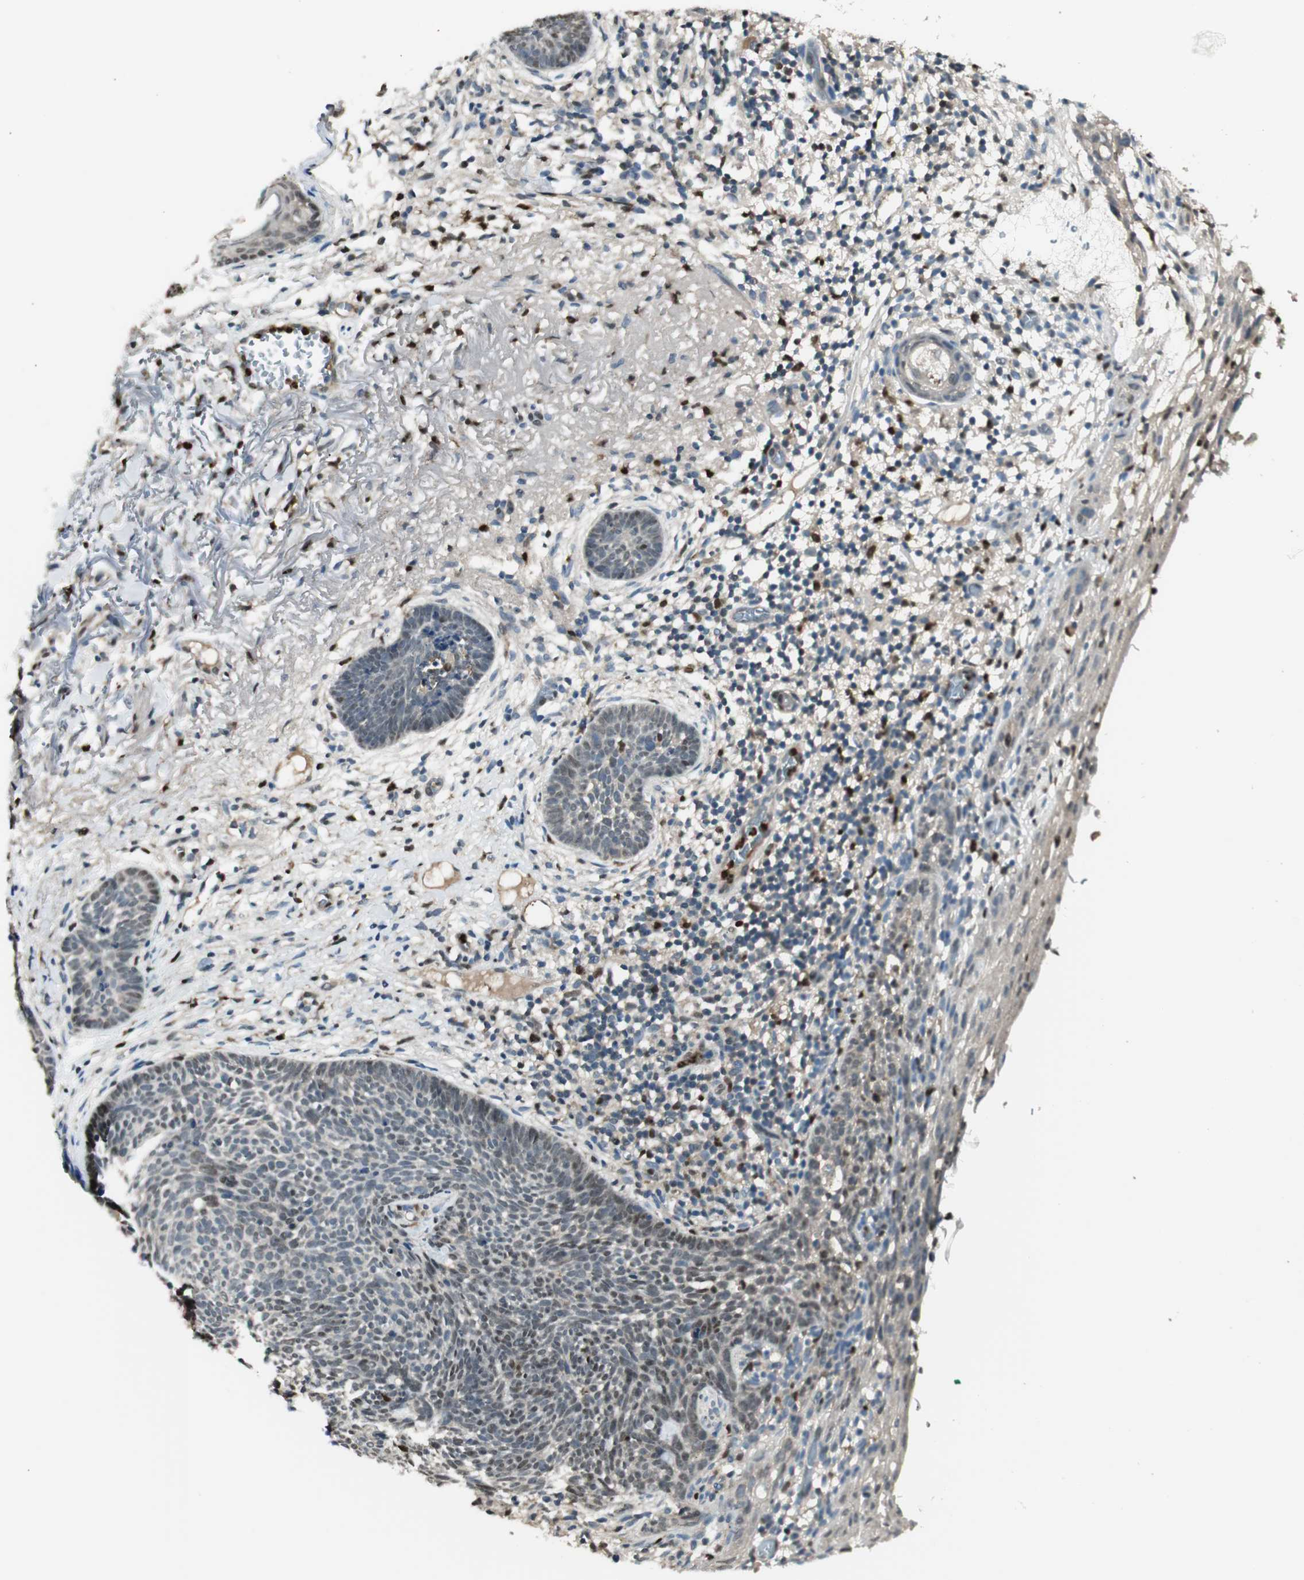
{"staining": {"intensity": "weak", "quantity": "<25%", "location": "nuclear"}, "tissue": "skin cancer", "cell_type": "Tumor cells", "image_type": "cancer", "snomed": [{"axis": "morphology", "description": "Basal cell carcinoma"}, {"axis": "topography", "description": "Skin"}], "caption": "Basal cell carcinoma (skin) was stained to show a protein in brown. There is no significant expression in tumor cells.", "gene": "LTA4H", "patient": {"sex": "female", "age": 70}}